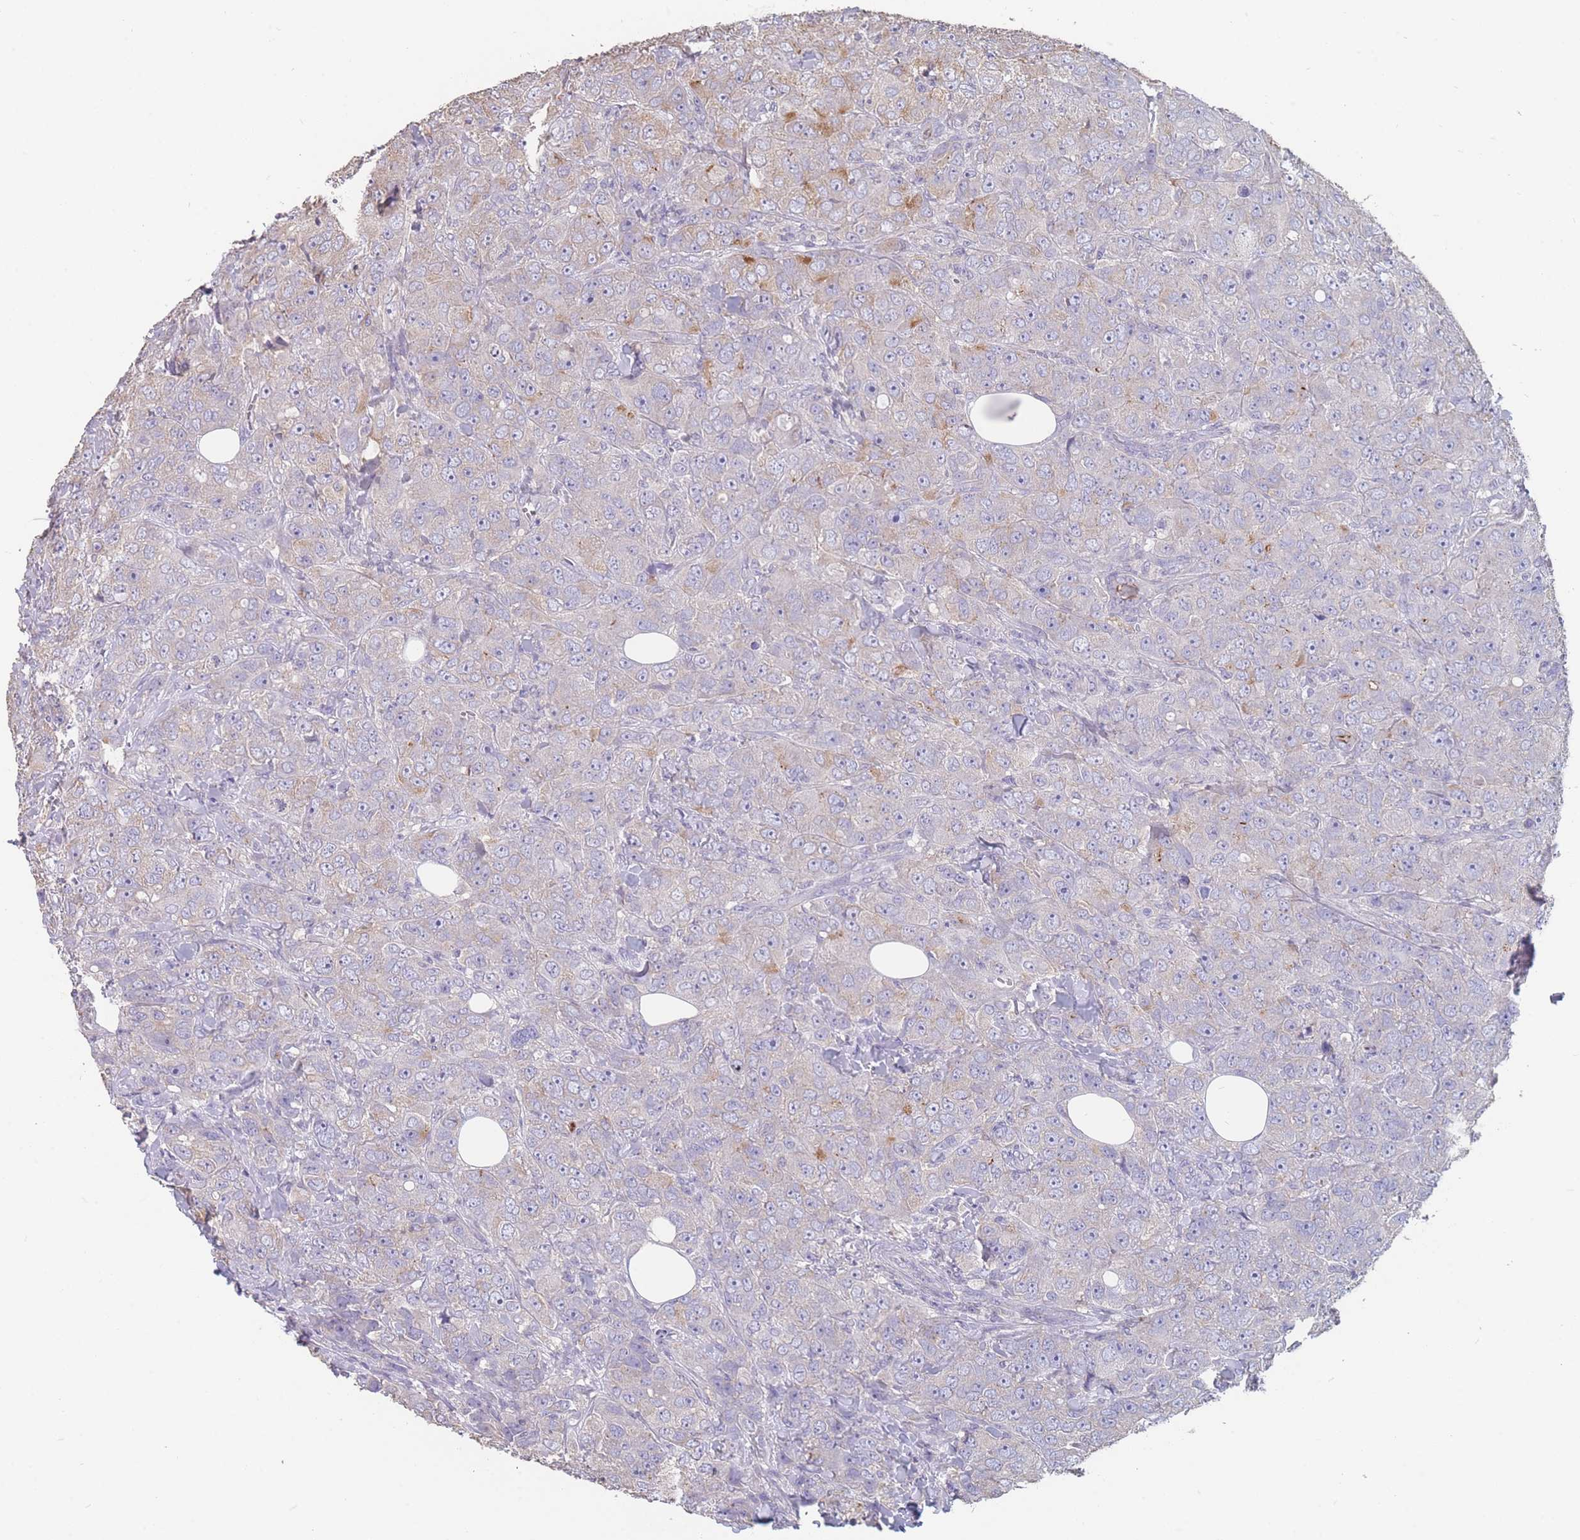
{"staining": {"intensity": "weak", "quantity": "<25%", "location": "cytoplasmic/membranous"}, "tissue": "breast cancer", "cell_type": "Tumor cells", "image_type": "cancer", "snomed": [{"axis": "morphology", "description": "Duct carcinoma"}, {"axis": "topography", "description": "Breast"}], "caption": "Breast intraductal carcinoma stained for a protein using immunohistochemistry exhibits no expression tumor cells.", "gene": "CLEC12A", "patient": {"sex": "female", "age": 43}}